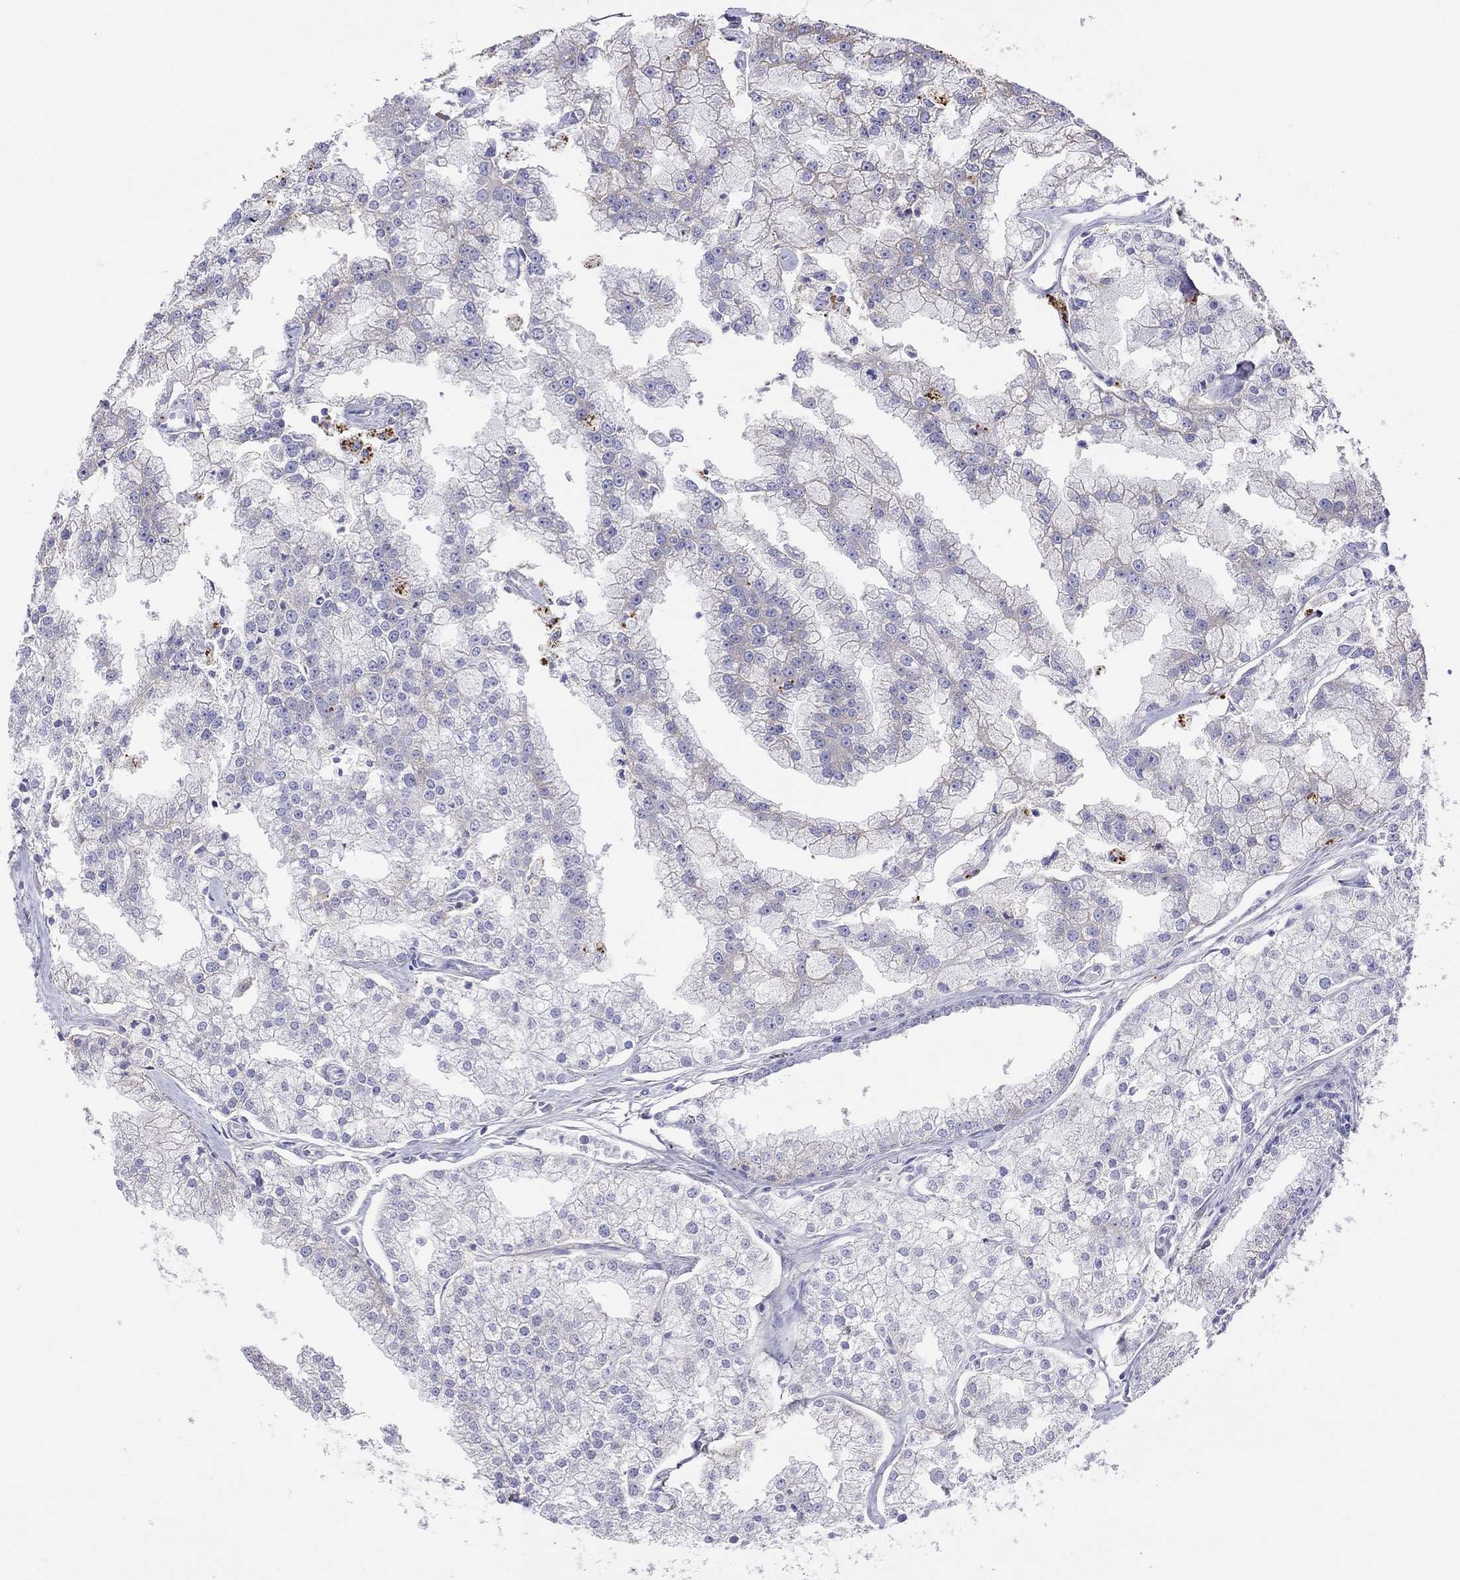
{"staining": {"intensity": "negative", "quantity": "none", "location": "none"}, "tissue": "prostate cancer", "cell_type": "Tumor cells", "image_type": "cancer", "snomed": [{"axis": "morphology", "description": "Adenocarcinoma, NOS"}, {"axis": "topography", "description": "Prostate"}], "caption": "DAB (3,3'-diaminobenzidine) immunohistochemical staining of prostate adenocarcinoma displays no significant positivity in tumor cells.", "gene": "COL9A1", "patient": {"sex": "male", "age": 70}}